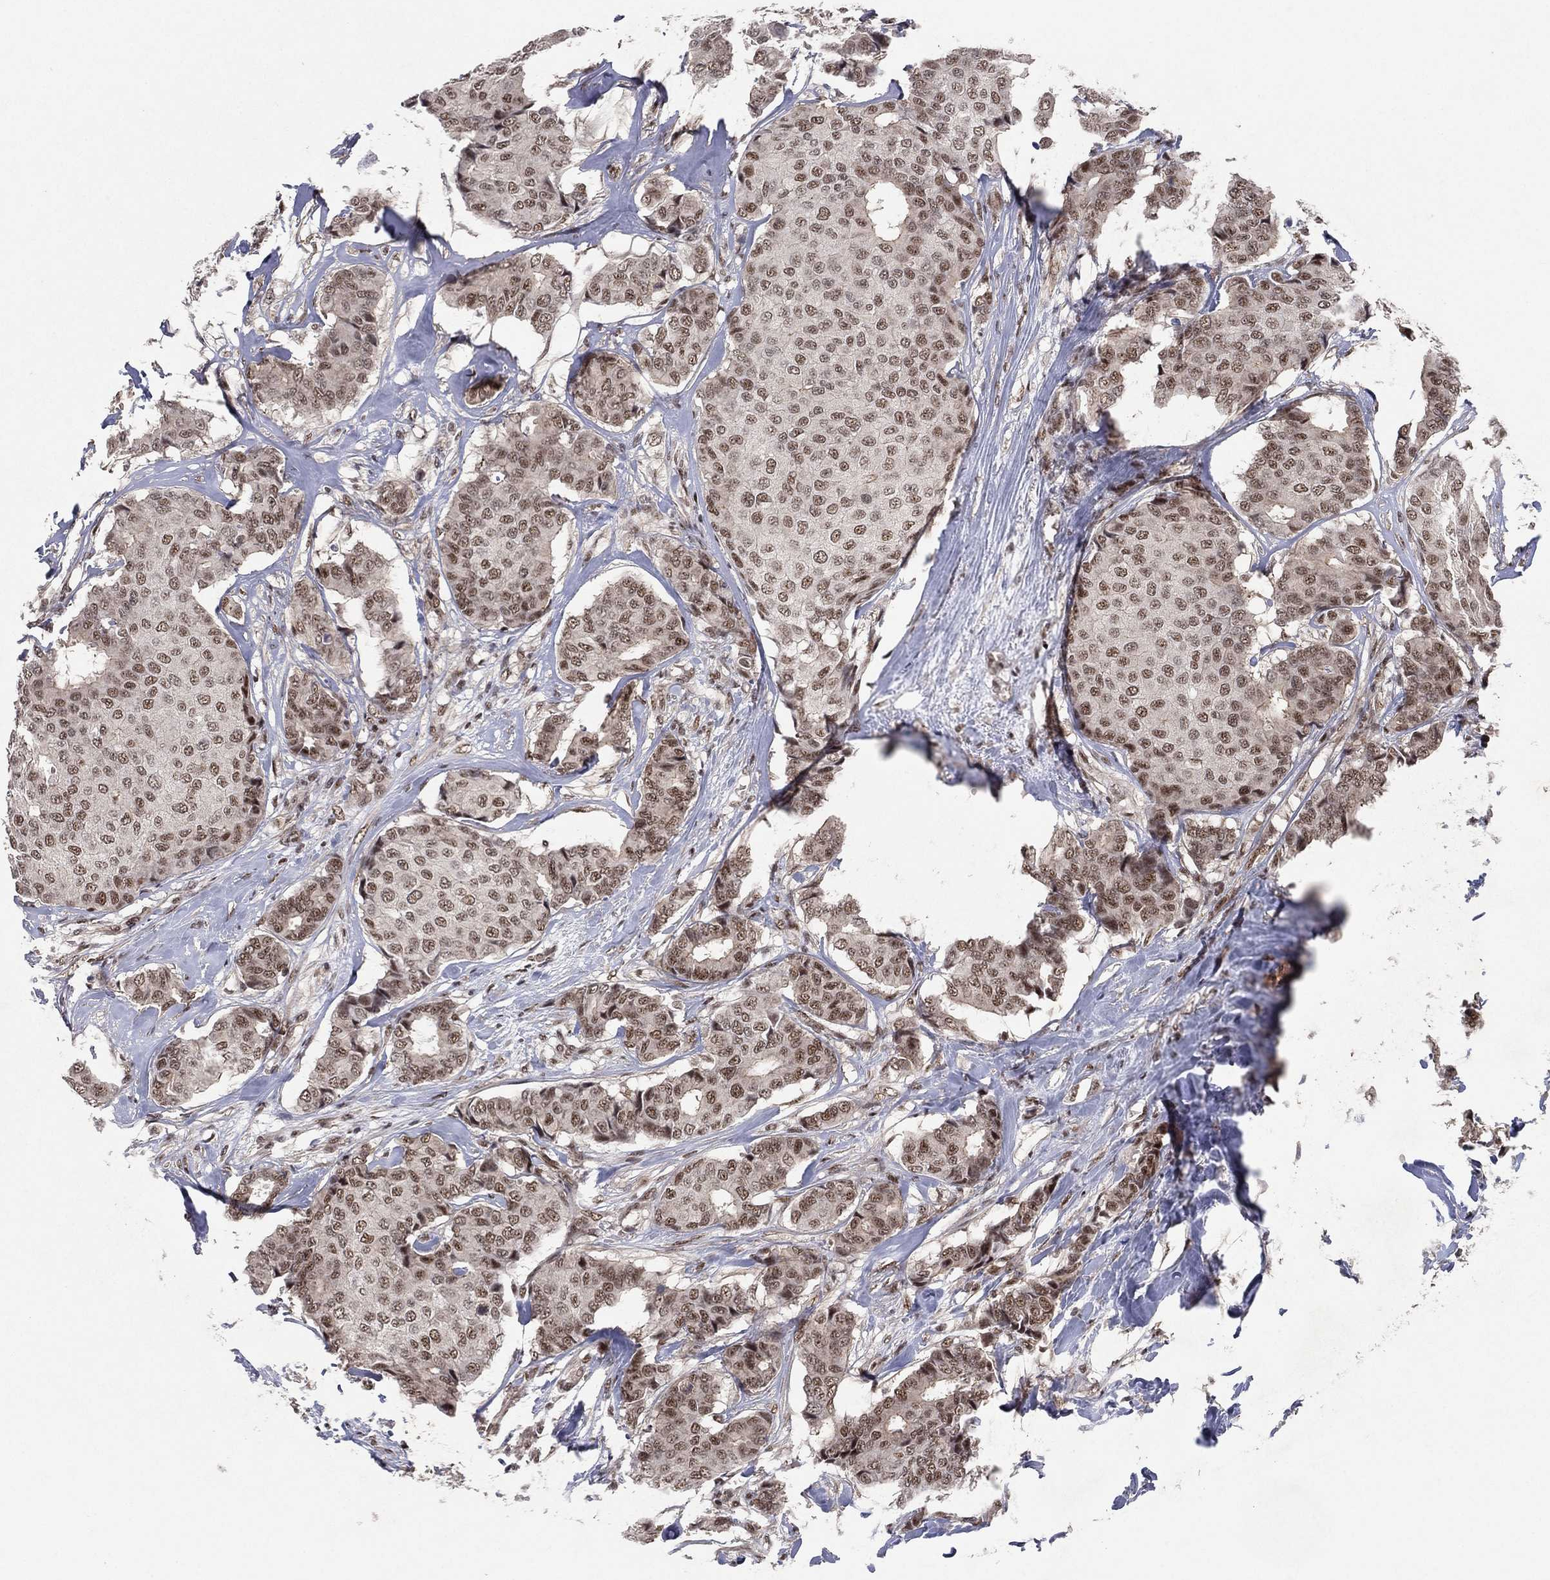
{"staining": {"intensity": "moderate", "quantity": "25%-75%", "location": "nuclear"}, "tissue": "breast cancer", "cell_type": "Tumor cells", "image_type": "cancer", "snomed": [{"axis": "morphology", "description": "Duct carcinoma"}, {"axis": "topography", "description": "Breast"}], "caption": "Human breast infiltrating ductal carcinoma stained with a protein marker demonstrates moderate staining in tumor cells.", "gene": "DGCR8", "patient": {"sex": "female", "age": 75}}